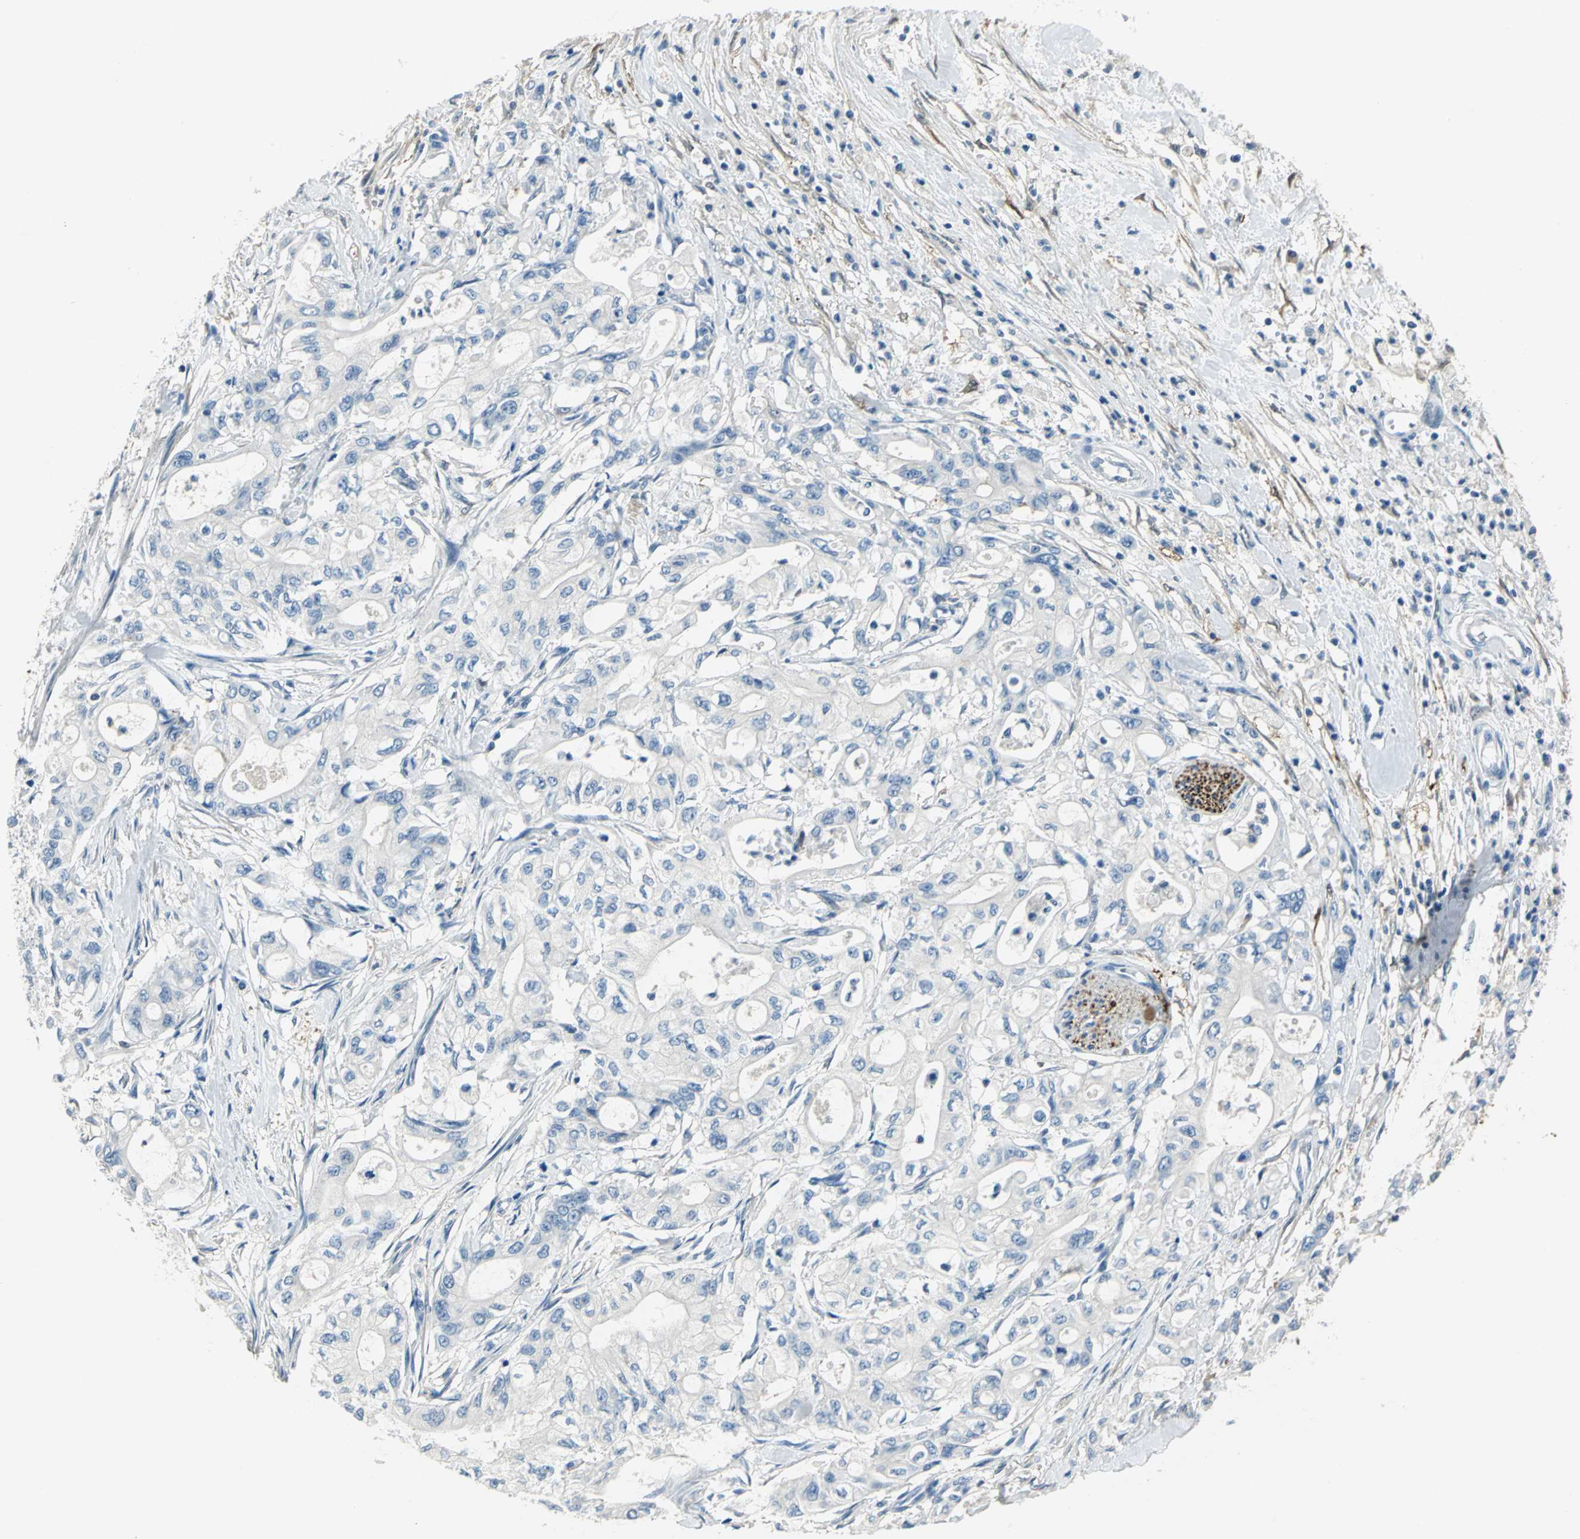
{"staining": {"intensity": "negative", "quantity": "none", "location": "none"}, "tissue": "pancreatic cancer", "cell_type": "Tumor cells", "image_type": "cancer", "snomed": [{"axis": "morphology", "description": "Adenocarcinoma, NOS"}, {"axis": "topography", "description": "Pancreas"}], "caption": "High magnification brightfield microscopy of pancreatic cancer (adenocarcinoma) stained with DAB (3,3'-diaminobenzidine) (brown) and counterstained with hematoxylin (blue): tumor cells show no significant expression.", "gene": "UCHL1", "patient": {"sex": "male", "age": 79}}